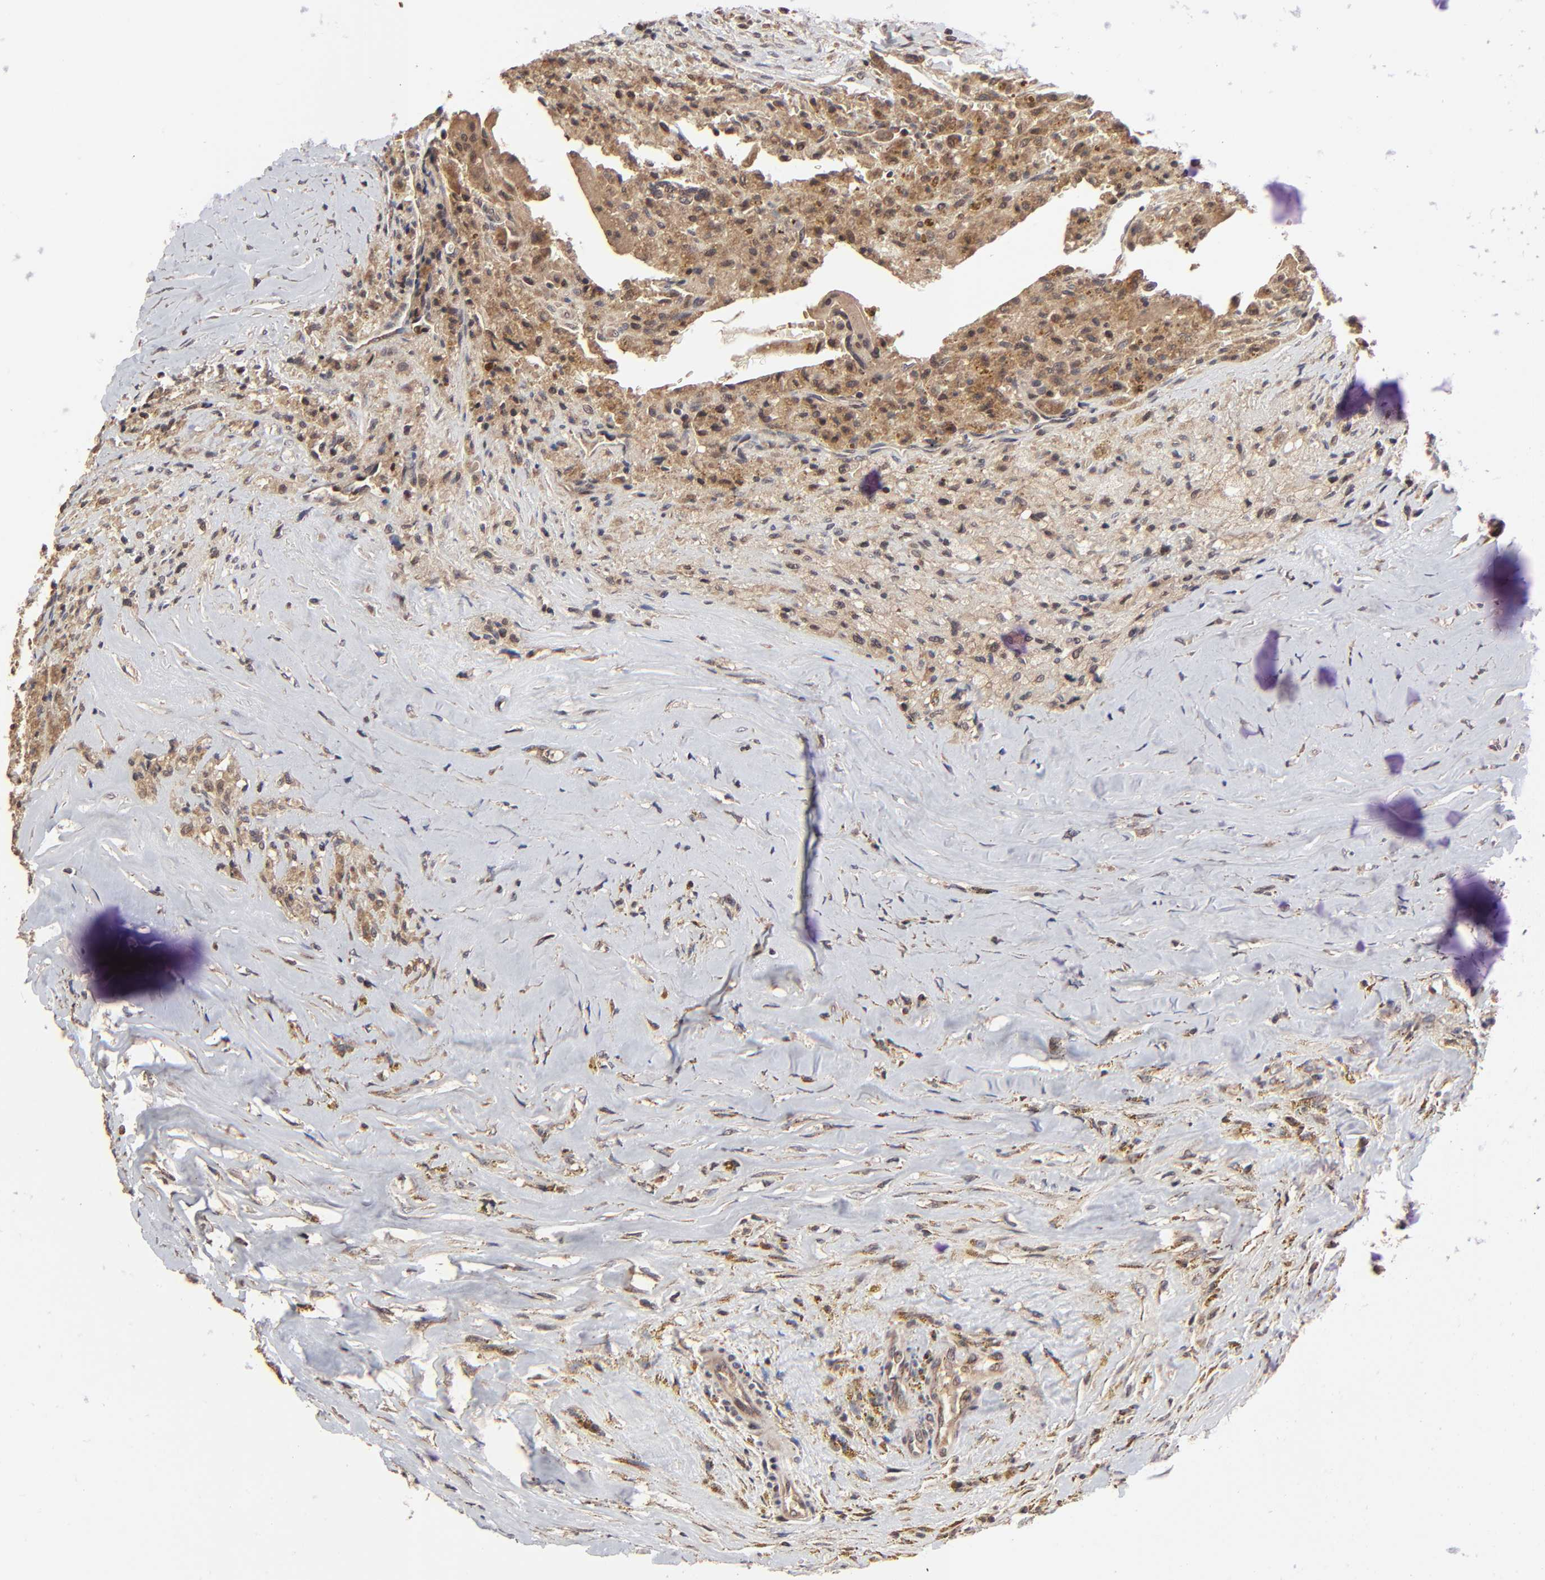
{"staining": {"intensity": "moderate", "quantity": ">75%", "location": "cytoplasmic/membranous"}, "tissue": "thyroid cancer", "cell_type": "Tumor cells", "image_type": "cancer", "snomed": [{"axis": "morphology", "description": "Papillary adenocarcinoma, NOS"}, {"axis": "topography", "description": "Thyroid gland"}], "caption": "DAB immunohistochemical staining of human thyroid cancer (papillary adenocarcinoma) shows moderate cytoplasmic/membranous protein positivity in approximately >75% of tumor cells. The protein is shown in brown color, while the nuclei are stained blue.", "gene": "FRMD8", "patient": {"sex": "male", "age": 87}}